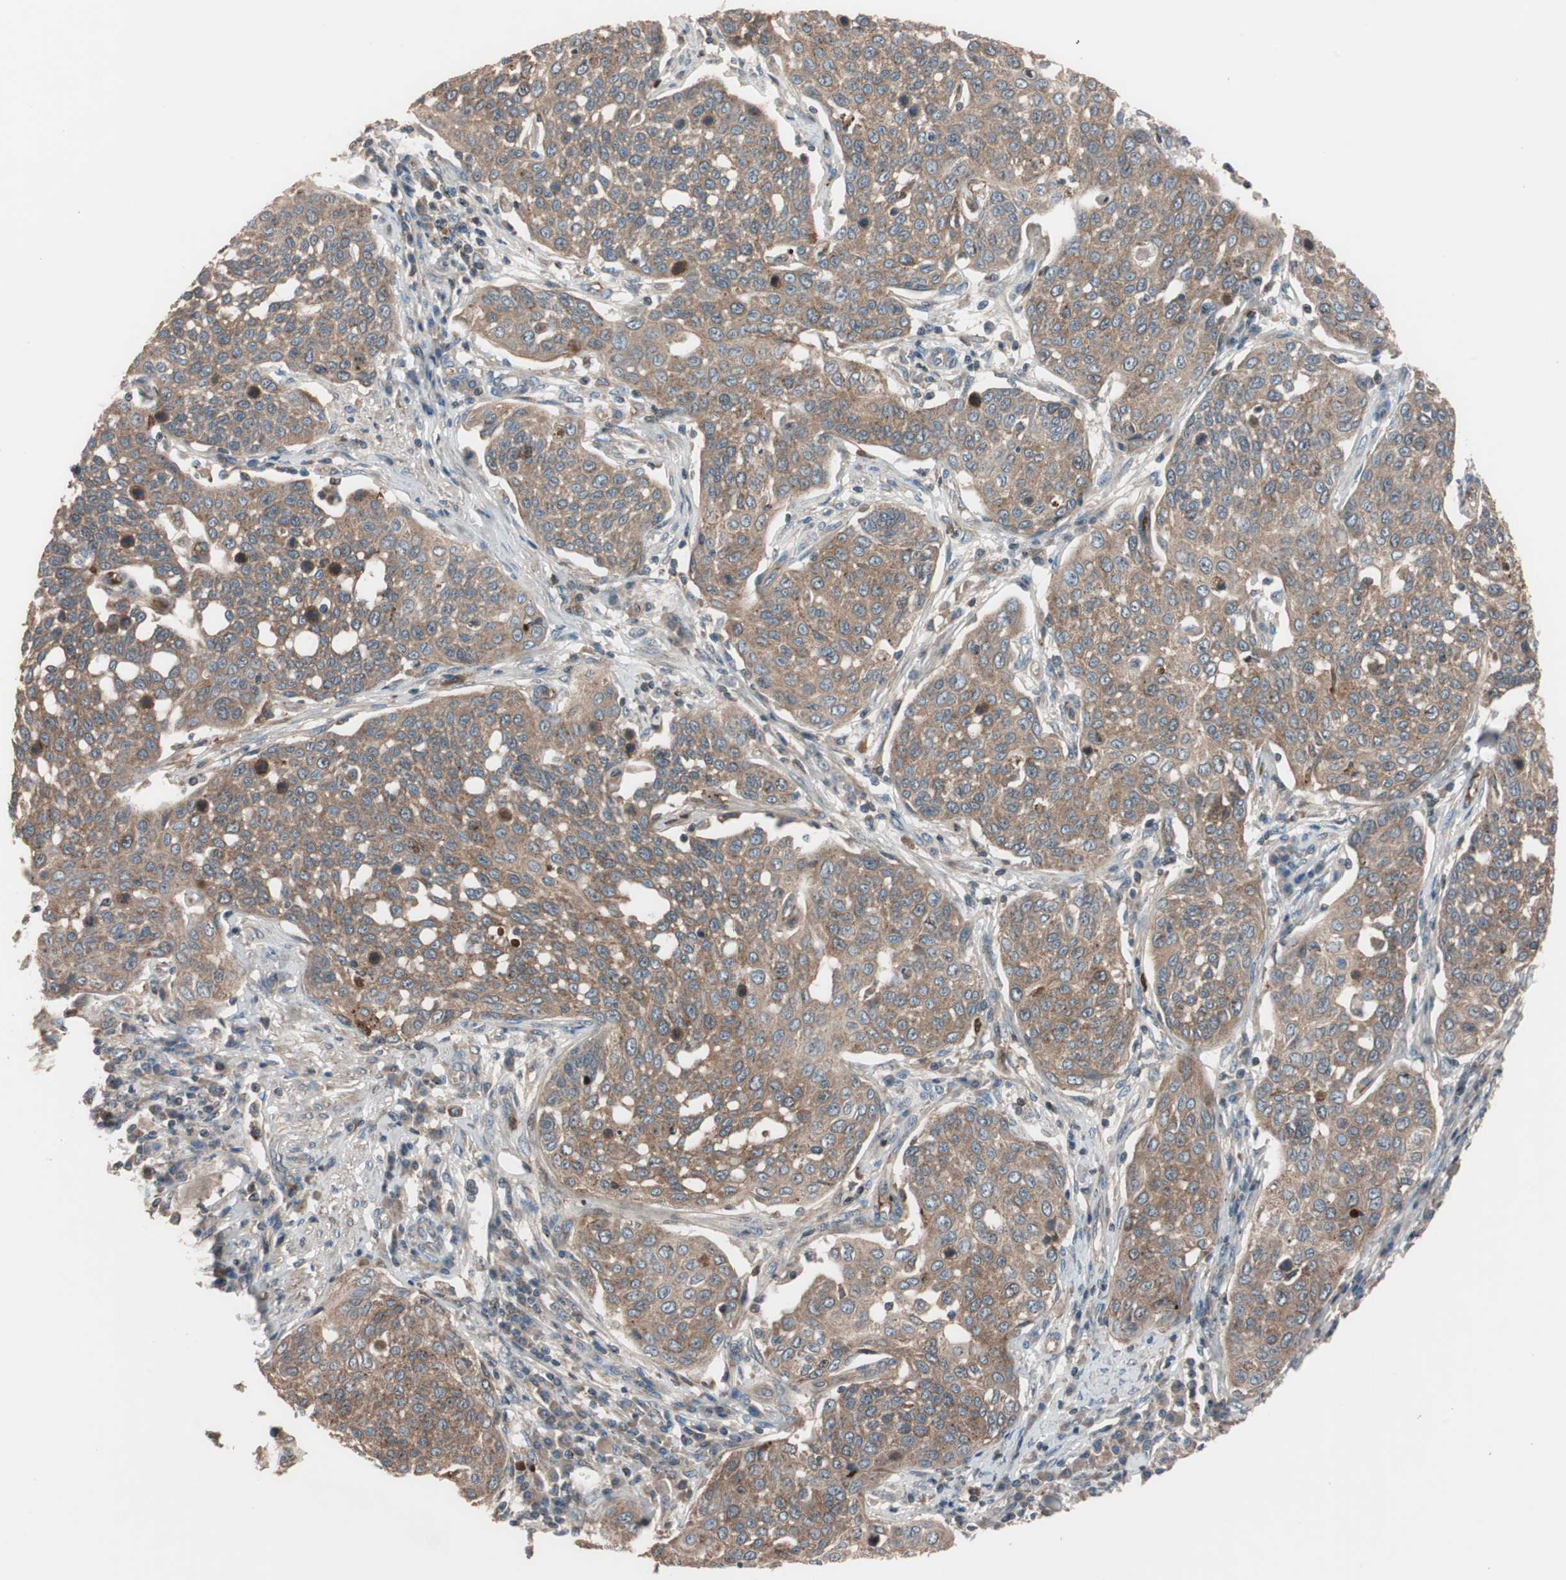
{"staining": {"intensity": "moderate", "quantity": ">75%", "location": "cytoplasmic/membranous"}, "tissue": "cervical cancer", "cell_type": "Tumor cells", "image_type": "cancer", "snomed": [{"axis": "morphology", "description": "Squamous cell carcinoma, NOS"}, {"axis": "topography", "description": "Cervix"}], "caption": "Moderate cytoplasmic/membranous positivity is identified in approximately >75% of tumor cells in cervical cancer (squamous cell carcinoma).", "gene": "SDC4", "patient": {"sex": "female", "age": 34}}